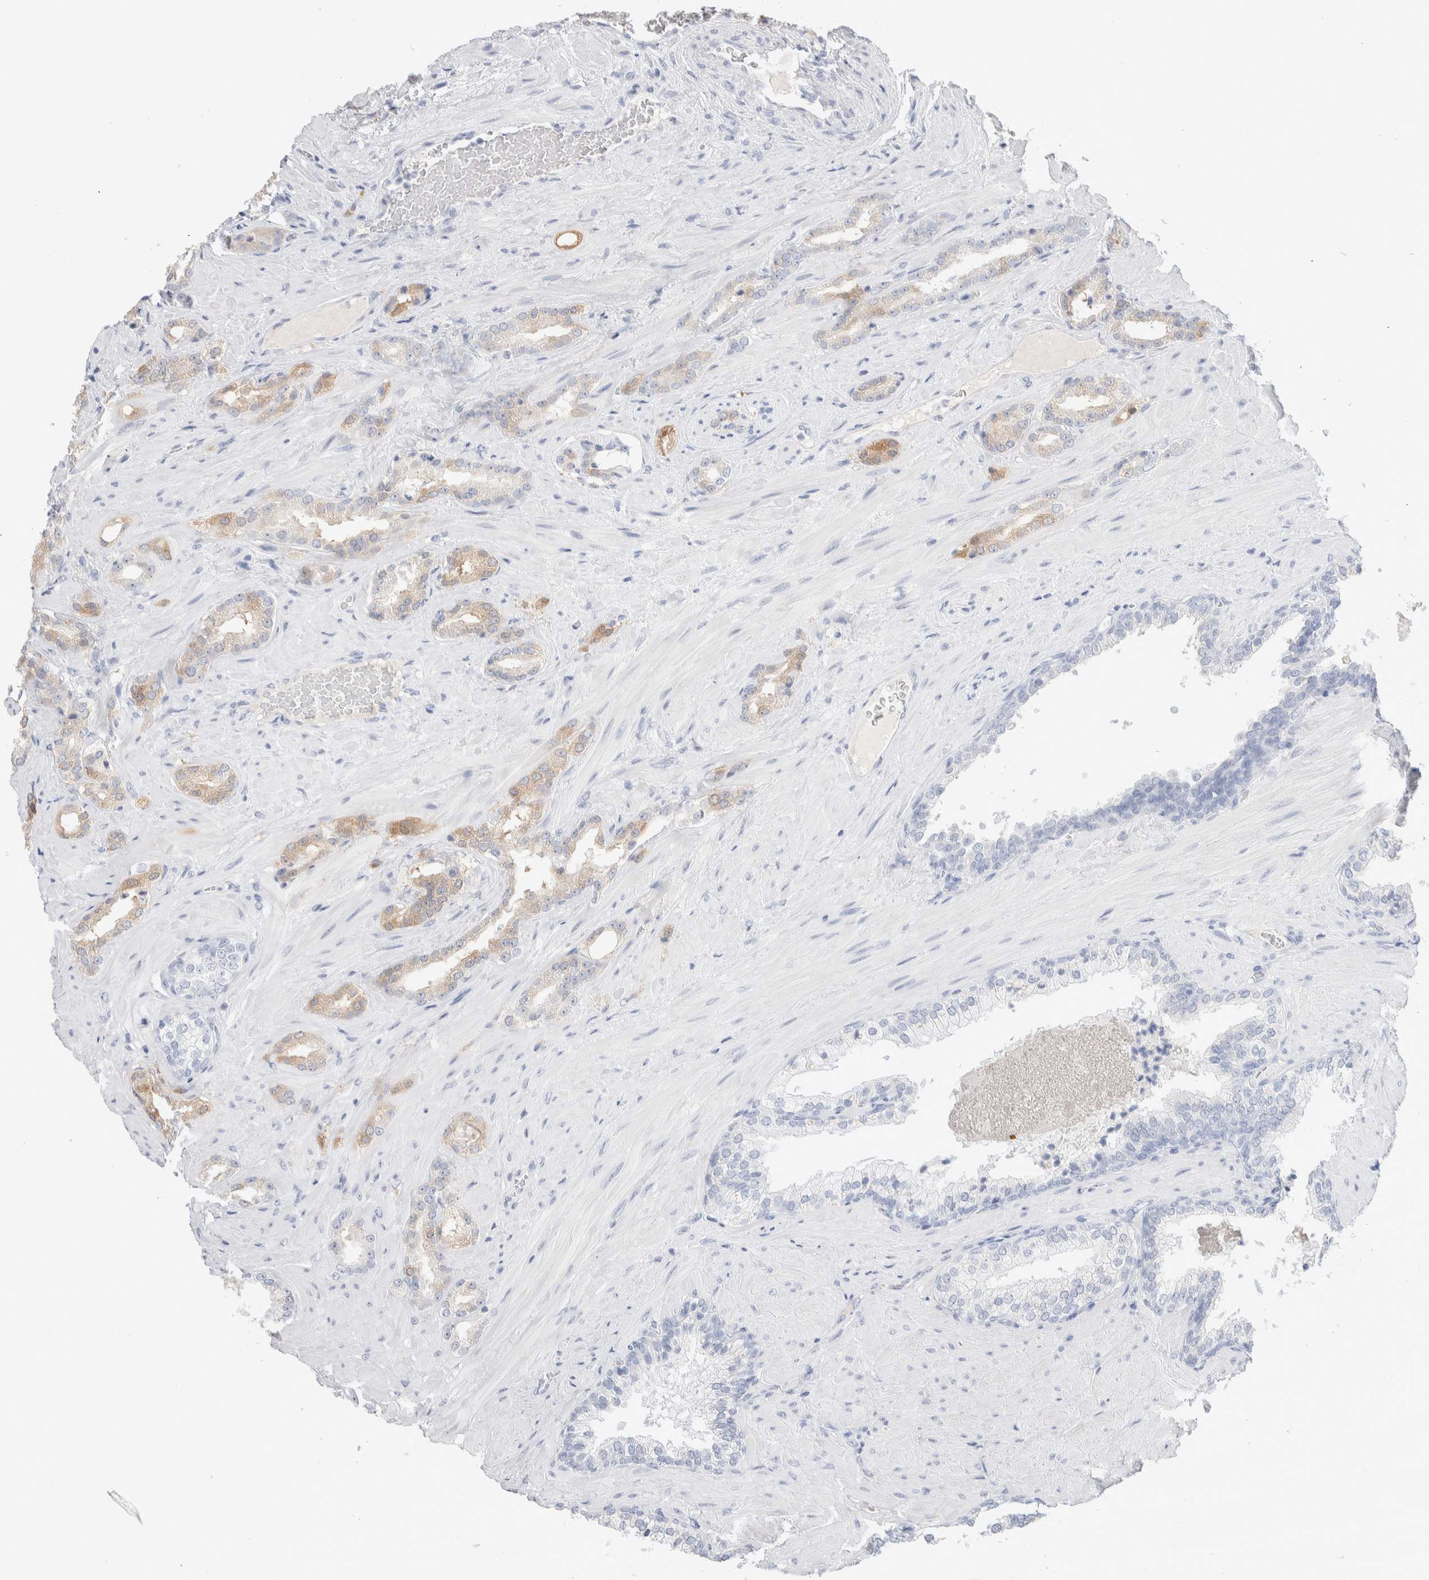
{"staining": {"intensity": "weak", "quantity": "<25%", "location": "cytoplasmic/membranous"}, "tissue": "prostate cancer", "cell_type": "Tumor cells", "image_type": "cancer", "snomed": [{"axis": "morphology", "description": "Adenocarcinoma, High grade"}, {"axis": "topography", "description": "Prostate"}], "caption": "Immunohistochemistry (IHC) image of neoplastic tissue: human prostate cancer stained with DAB reveals no significant protein staining in tumor cells.", "gene": "GDA", "patient": {"sex": "male", "age": 64}}